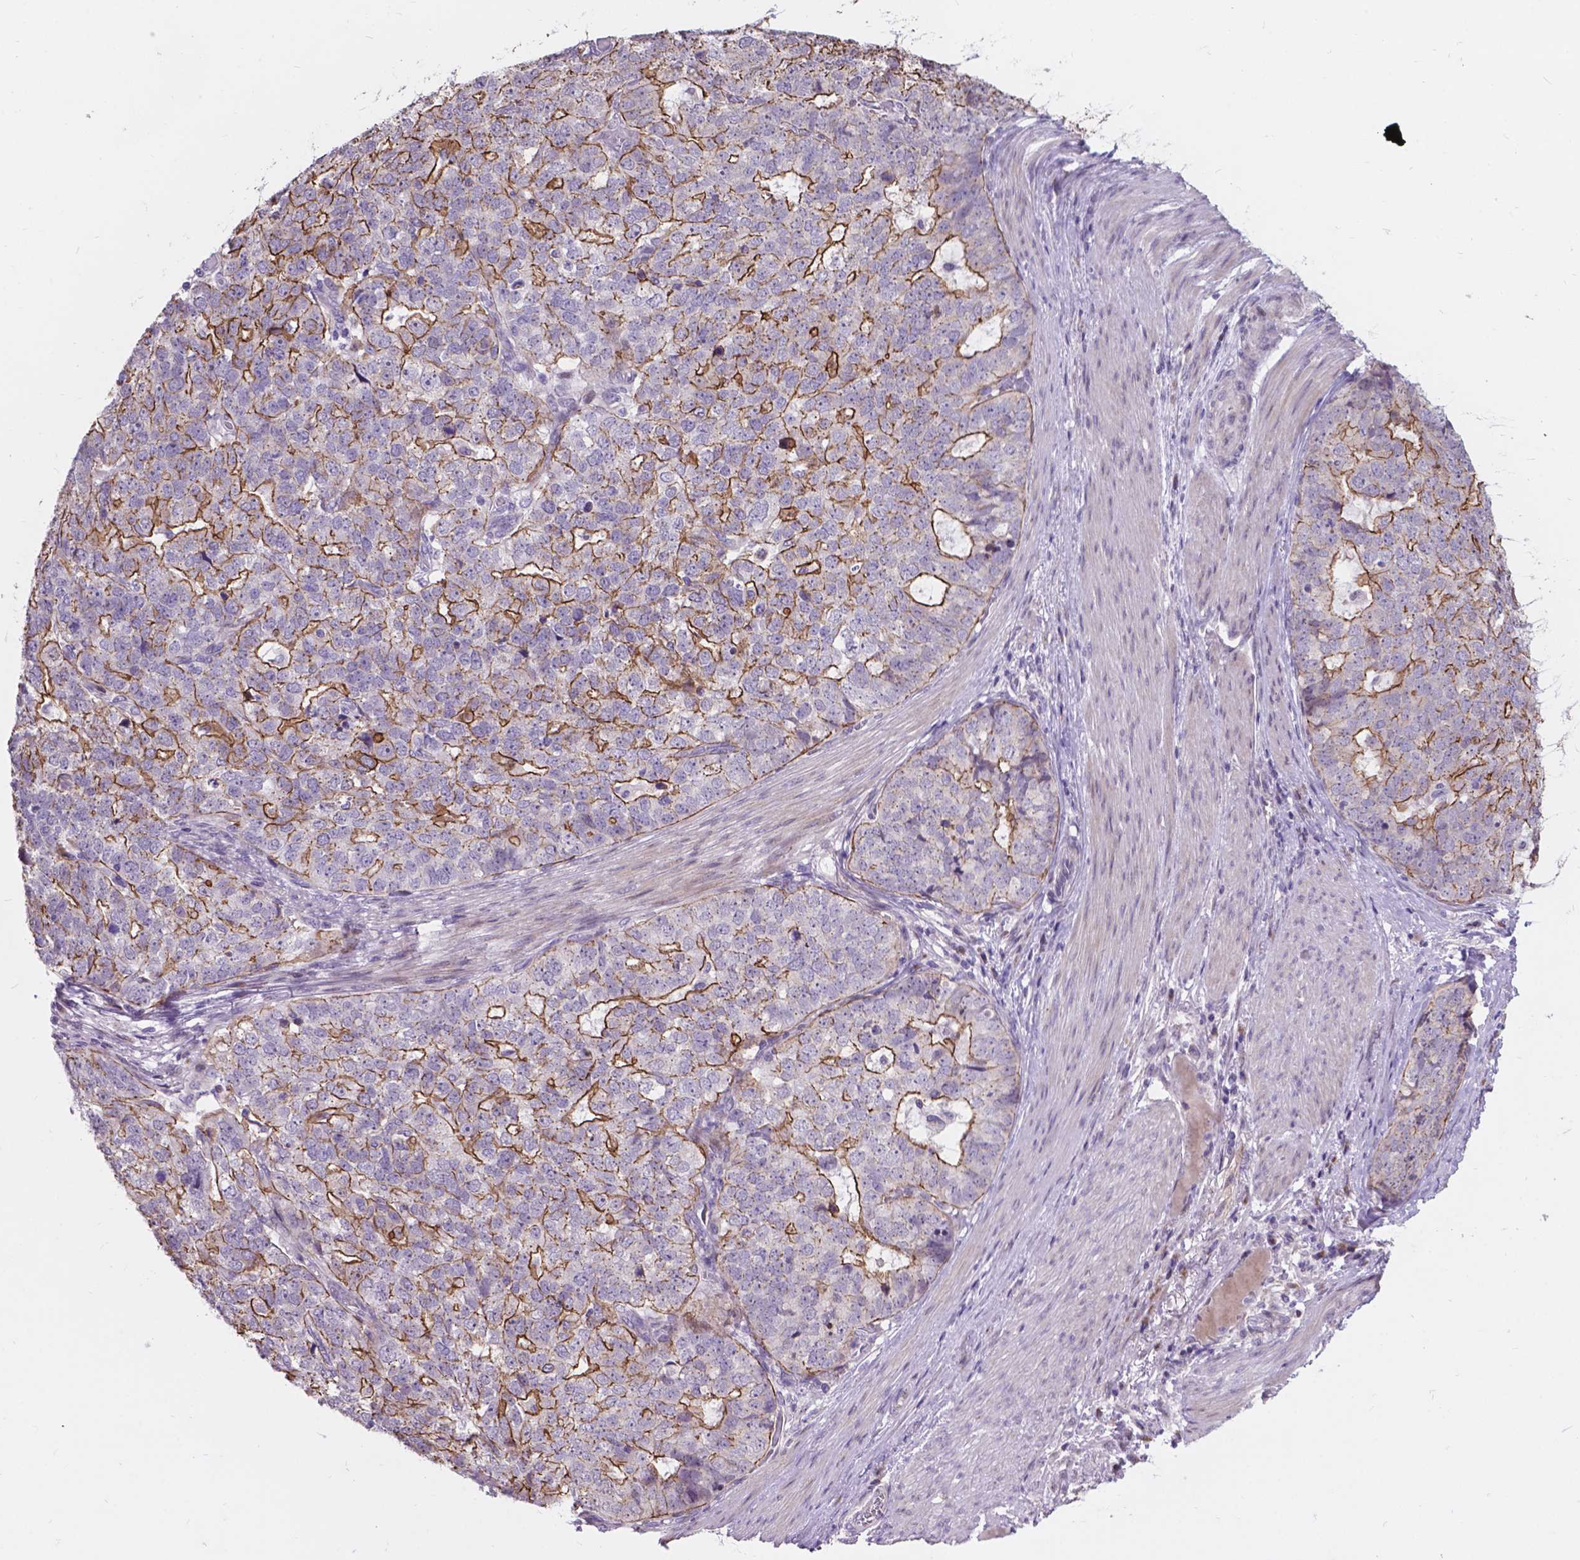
{"staining": {"intensity": "moderate", "quantity": "25%-75%", "location": "cytoplasmic/membranous"}, "tissue": "stomach cancer", "cell_type": "Tumor cells", "image_type": "cancer", "snomed": [{"axis": "morphology", "description": "Adenocarcinoma, NOS"}, {"axis": "topography", "description": "Stomach"}], "caption": "About 25%-75% of tumor cells in human stomach cancer (adenocarcinoma) demonstrate moderate cytoplasmic/membranous protein expression as visualized by brown immunohistochemical staining.", "gene": "MYH14", "patient": {"sex": "male", "age": 69}}